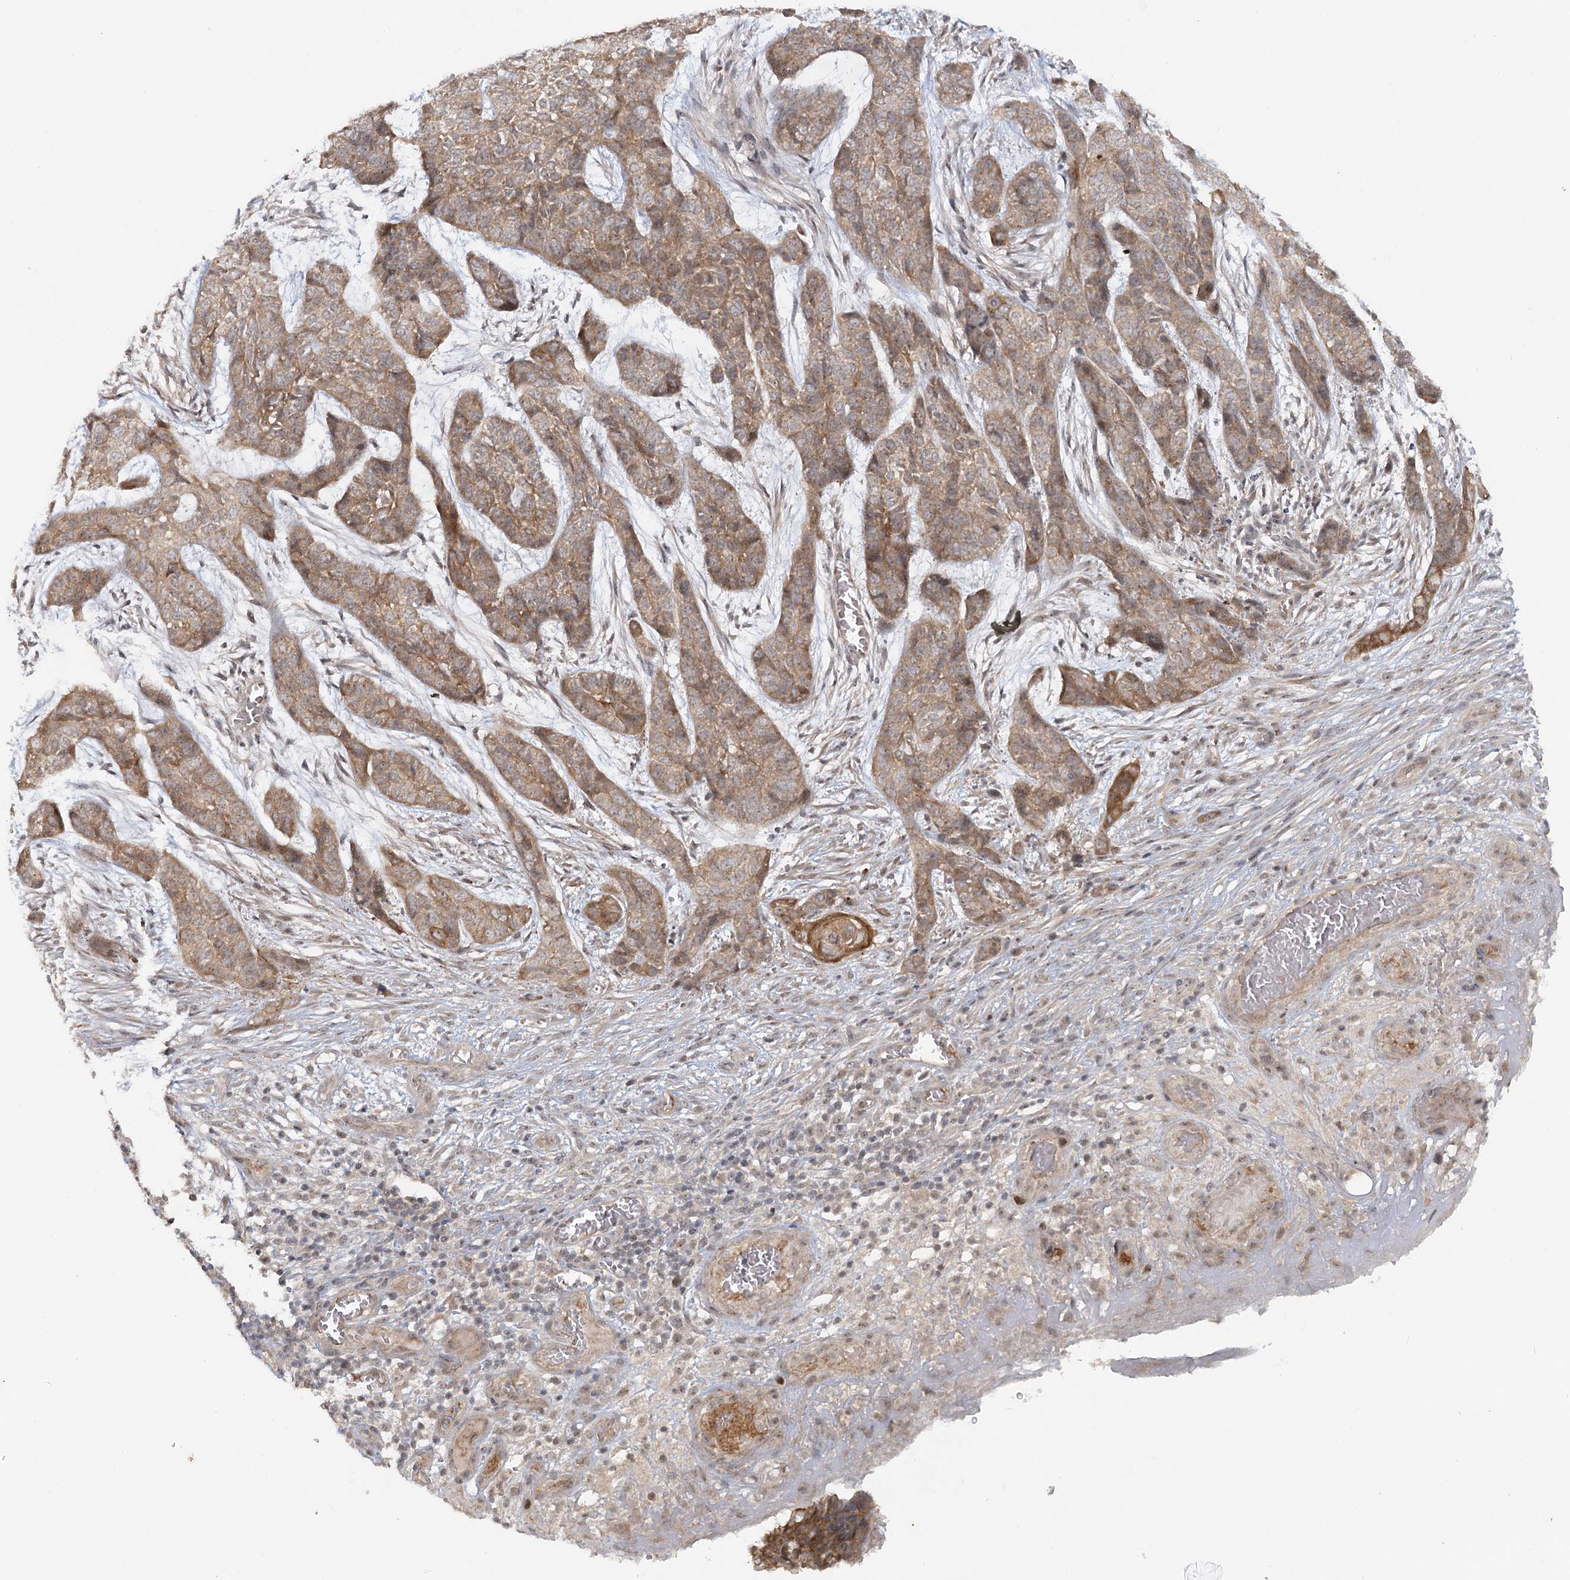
{"staining": {"intensity": "moderate", "quantity": ">75%", "location": "cytoplasmic/membranous"}, "tissue": "skin cancer", "cell_type": "Tumor cells", "image_type": "cancer", "snomed": [{"axis": "morphology", "description": "Basal cell carcinoma"}, {"axis": "topography", "description": "Skin"}], "caption": "Protein positivity by IHC reveals moderate cytoplasmic/membranous expression in approximately >75% of tumor cells in basal cell carcinoma (skin).", "gene": "SH2D3A", "patient": {"sex": "female", "age": 64}}